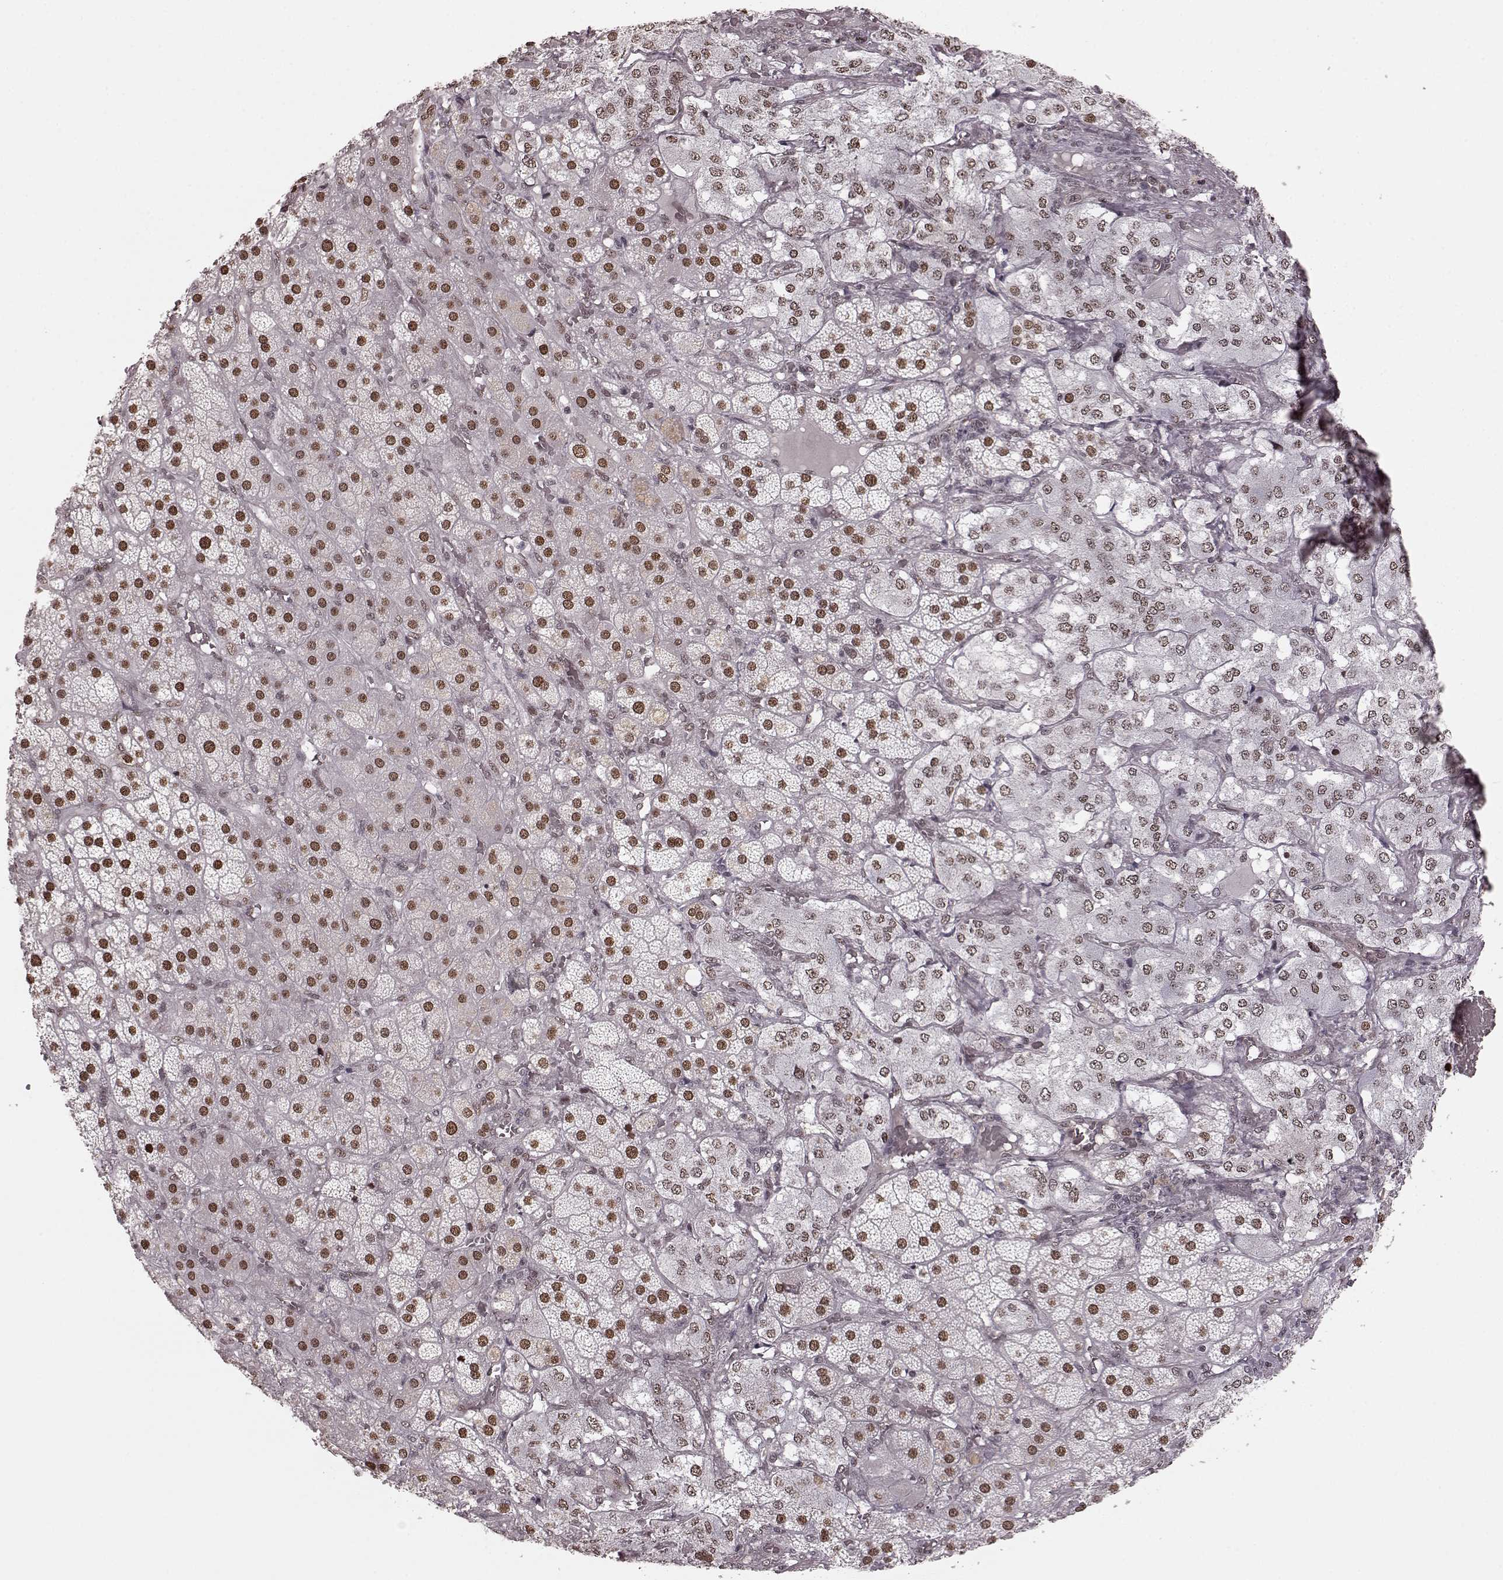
{"staining": {"intensity": "moderate", "quantity": ">75%", "location": "nuclear"}, "tissue": "adrenal gland", "cell_type": "Glandular cells", "image_type": "normal", "snomed": [{"axis": "morphology", "description": "Normal tissue, NOS"}, {"axis": "topography", "description": "Adrenal gland"}], "caption": "Protein expression analysis of normal adrenal gland shows moderate nuclear expression in about >75% of glandular cells. (IHC, brightfield microscopy, high magnification).", "gene": "NR2C1", "patient": {"sex": "male", "age": 57}}